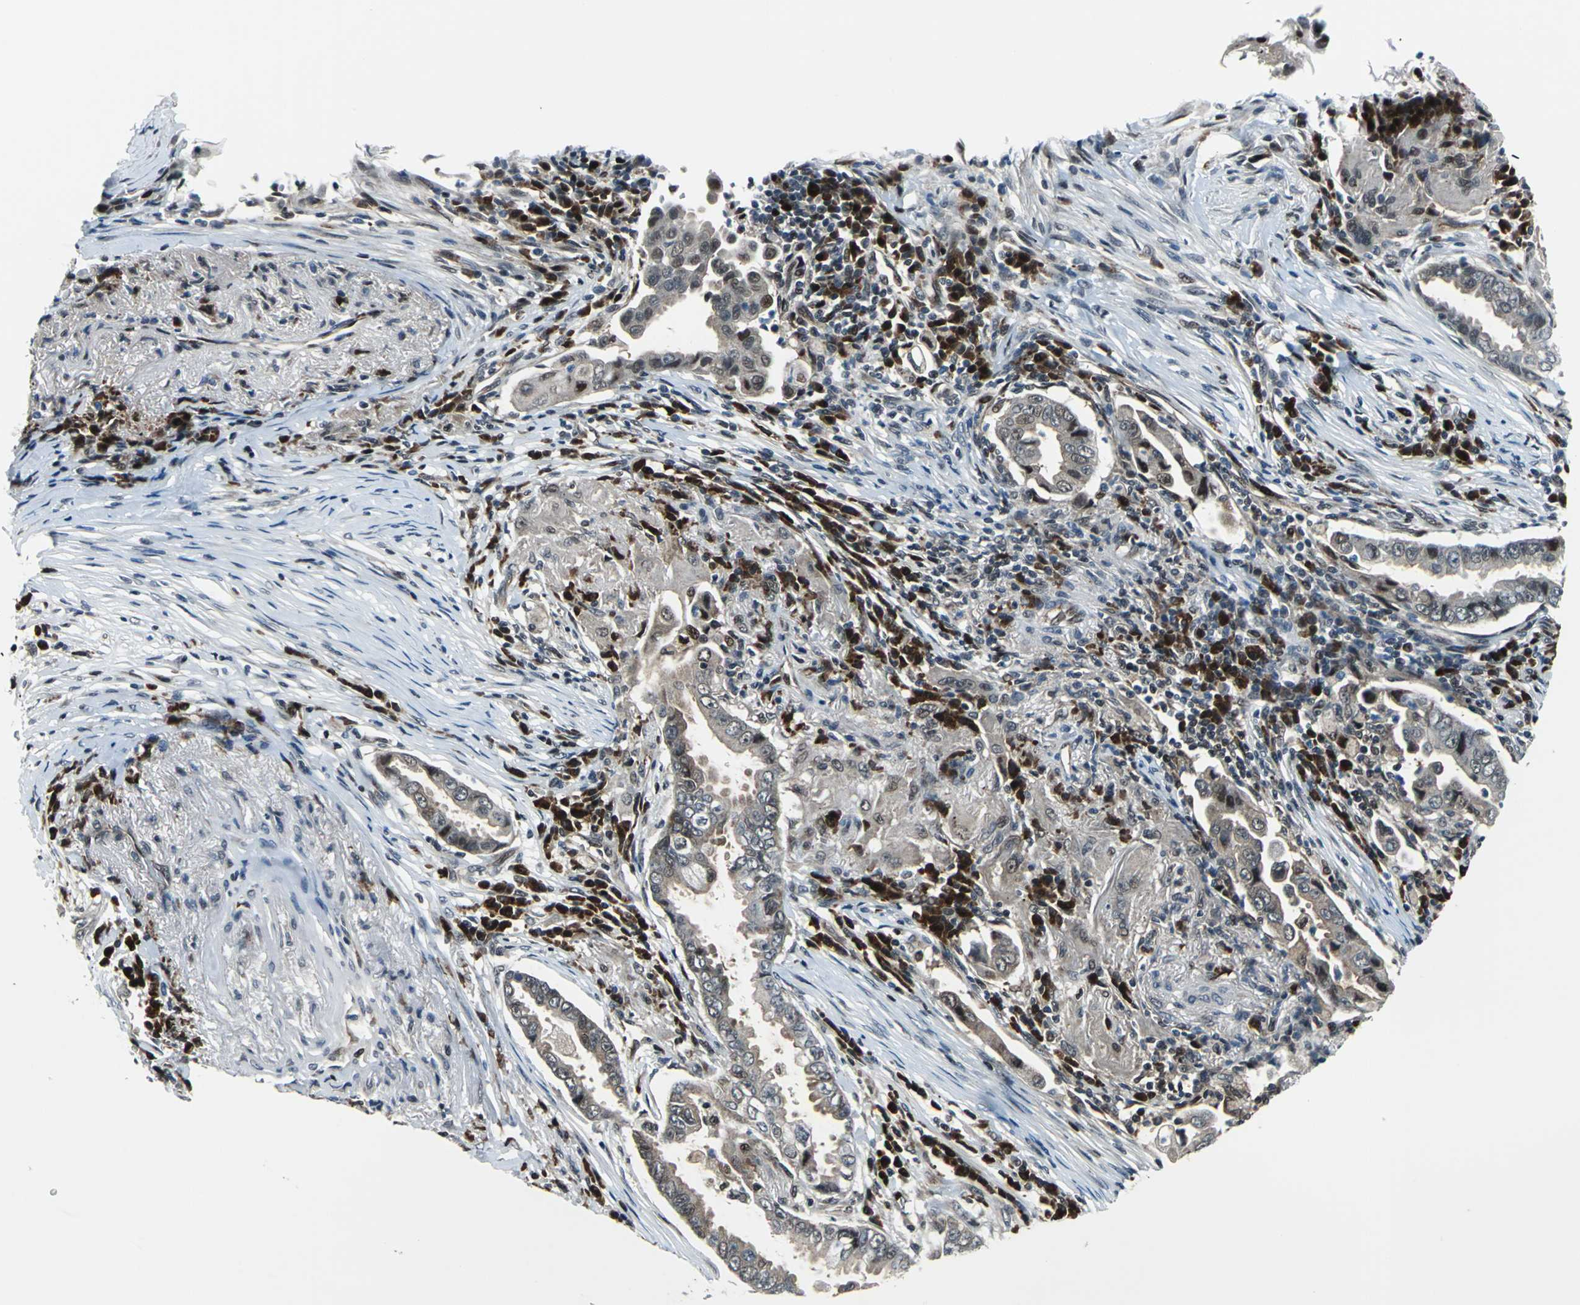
{"staining": {"intensity": "weak", "quantity": "25%-75%", "location": "cytoplasmic/membranous,nuclear"}, "tissue": "lung cancer", "cell_type": "Tumor cells", "image_type": "cancer", "snomed": [{"axis": "morphology", "description": "Normal tissue, NOS"}, {"axis": "morphology", "description": "Inflammation, NOS"}, {"axis": "morphology", "description": "Adenocarcinoma, NOS"}, {"axis": "topography", "description": "Lung"}], "caption": "Weak cytoplasmic/membranous and nuclear positivity for a protein is appreciated in about 25%-75% of tumor cells of lung adenocarcinoma using immunohistochemistry (IHC).", "gene": "POLR3K", "patient": {"sex": "female", "age": 64}}